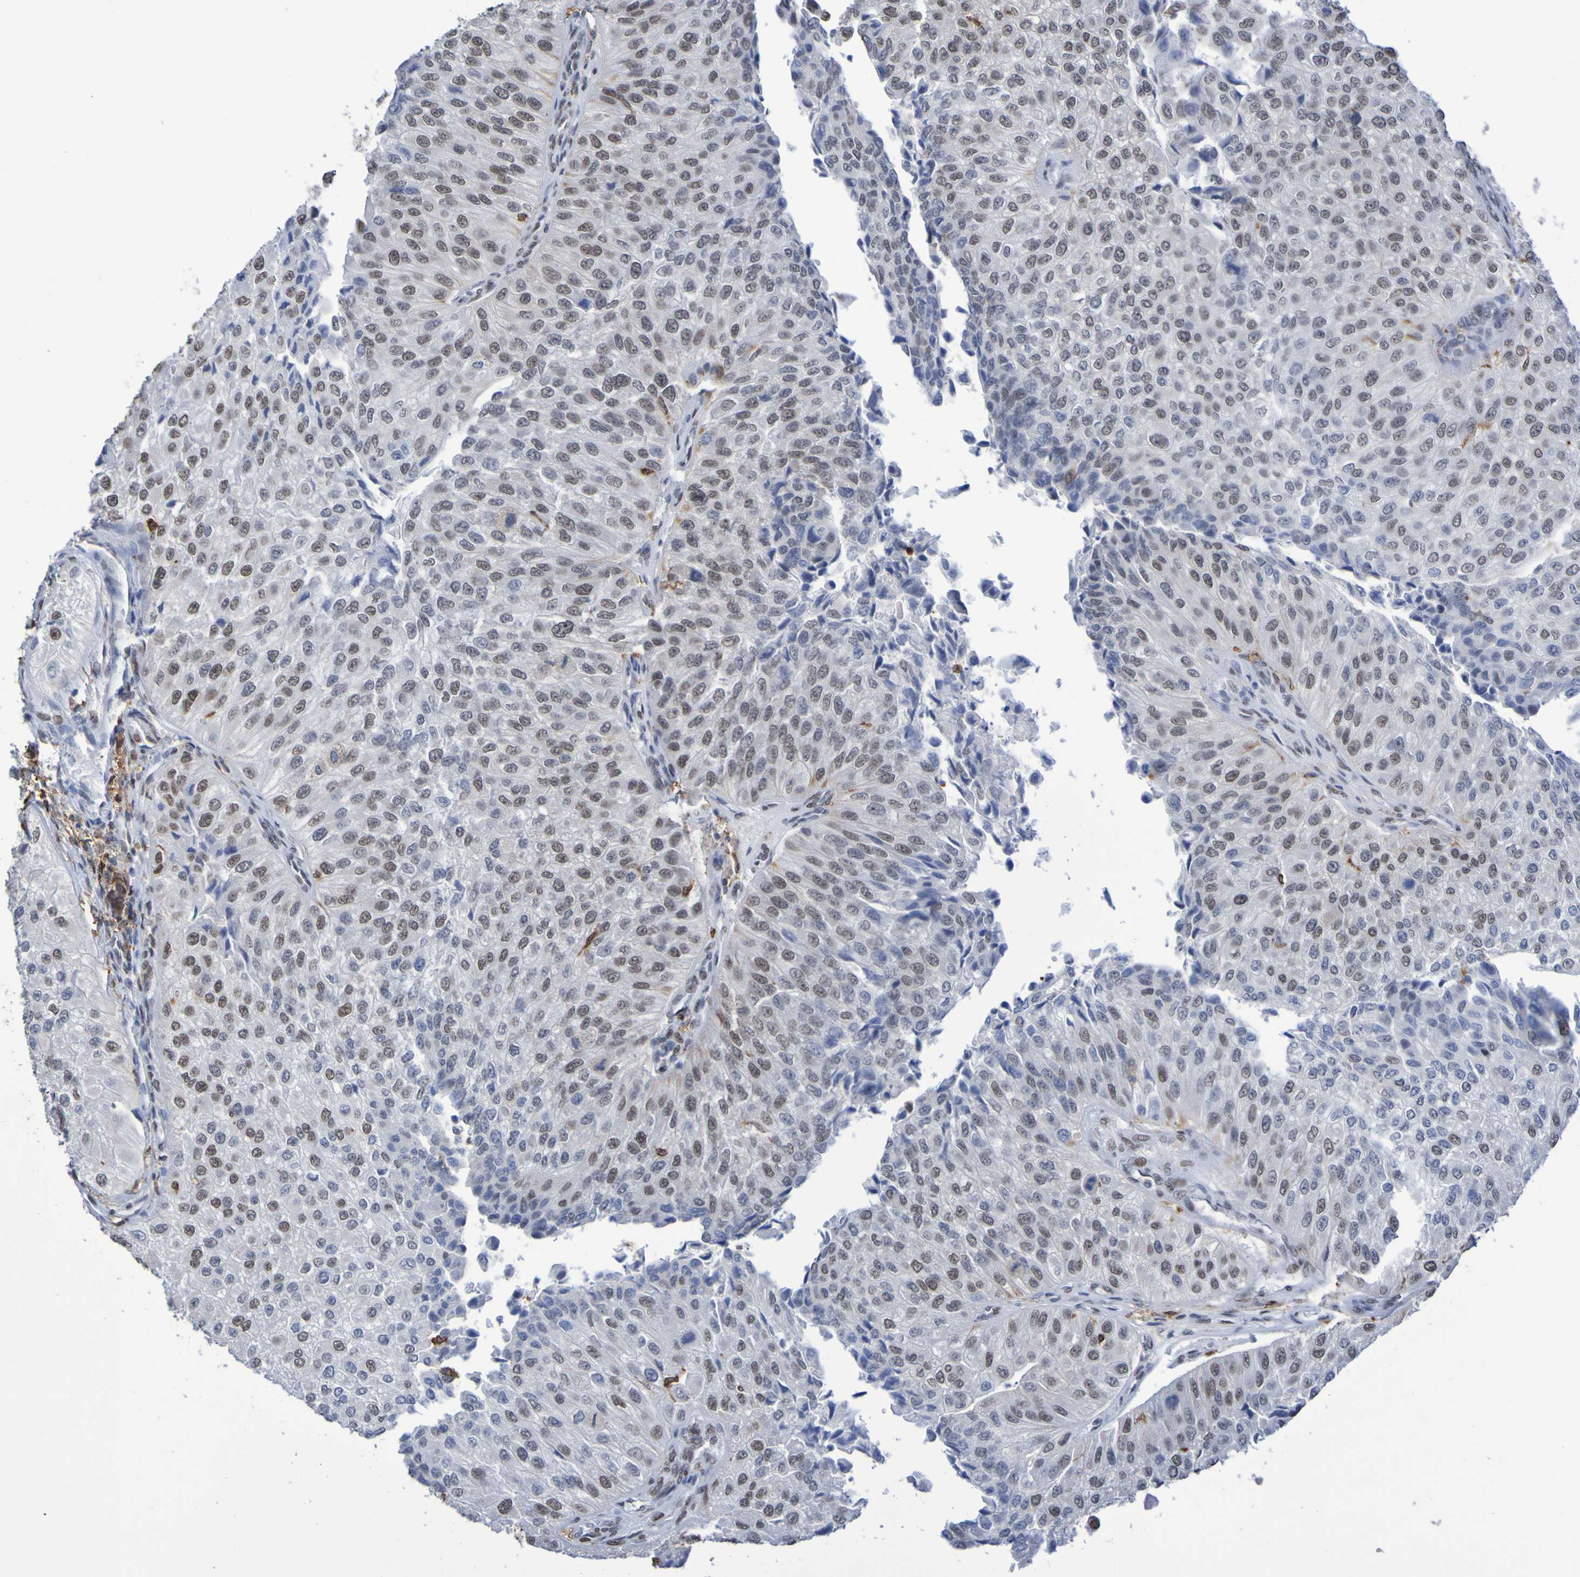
{"staining": {"intensity": "moderate", "quantity": ">75%", "location": "nuclear"}, "tissue": "urothelial cancer", "cell_type": "Tumor cells", "image_type": "cancer", "snomed": [{"axis": "morphology", "description": "Urothelial carcinoma, High grade"}, {"axis": "topography", "description": "Kidney"}, {"axis": "topography", "description": "Urinary bladder"}], "caption": "Immunohistochemistry (IHC) (DAB) staining of urothelial cancer shows moderate nuclear protein positivity in approximately >75% of tumor cells. Using DAB (brown) and hematoxylin (blue) stains, captured at high magnification using brightfield microscopy.", "gene": "MRTFB", "patient": {"sex": "male", "age": 77}}